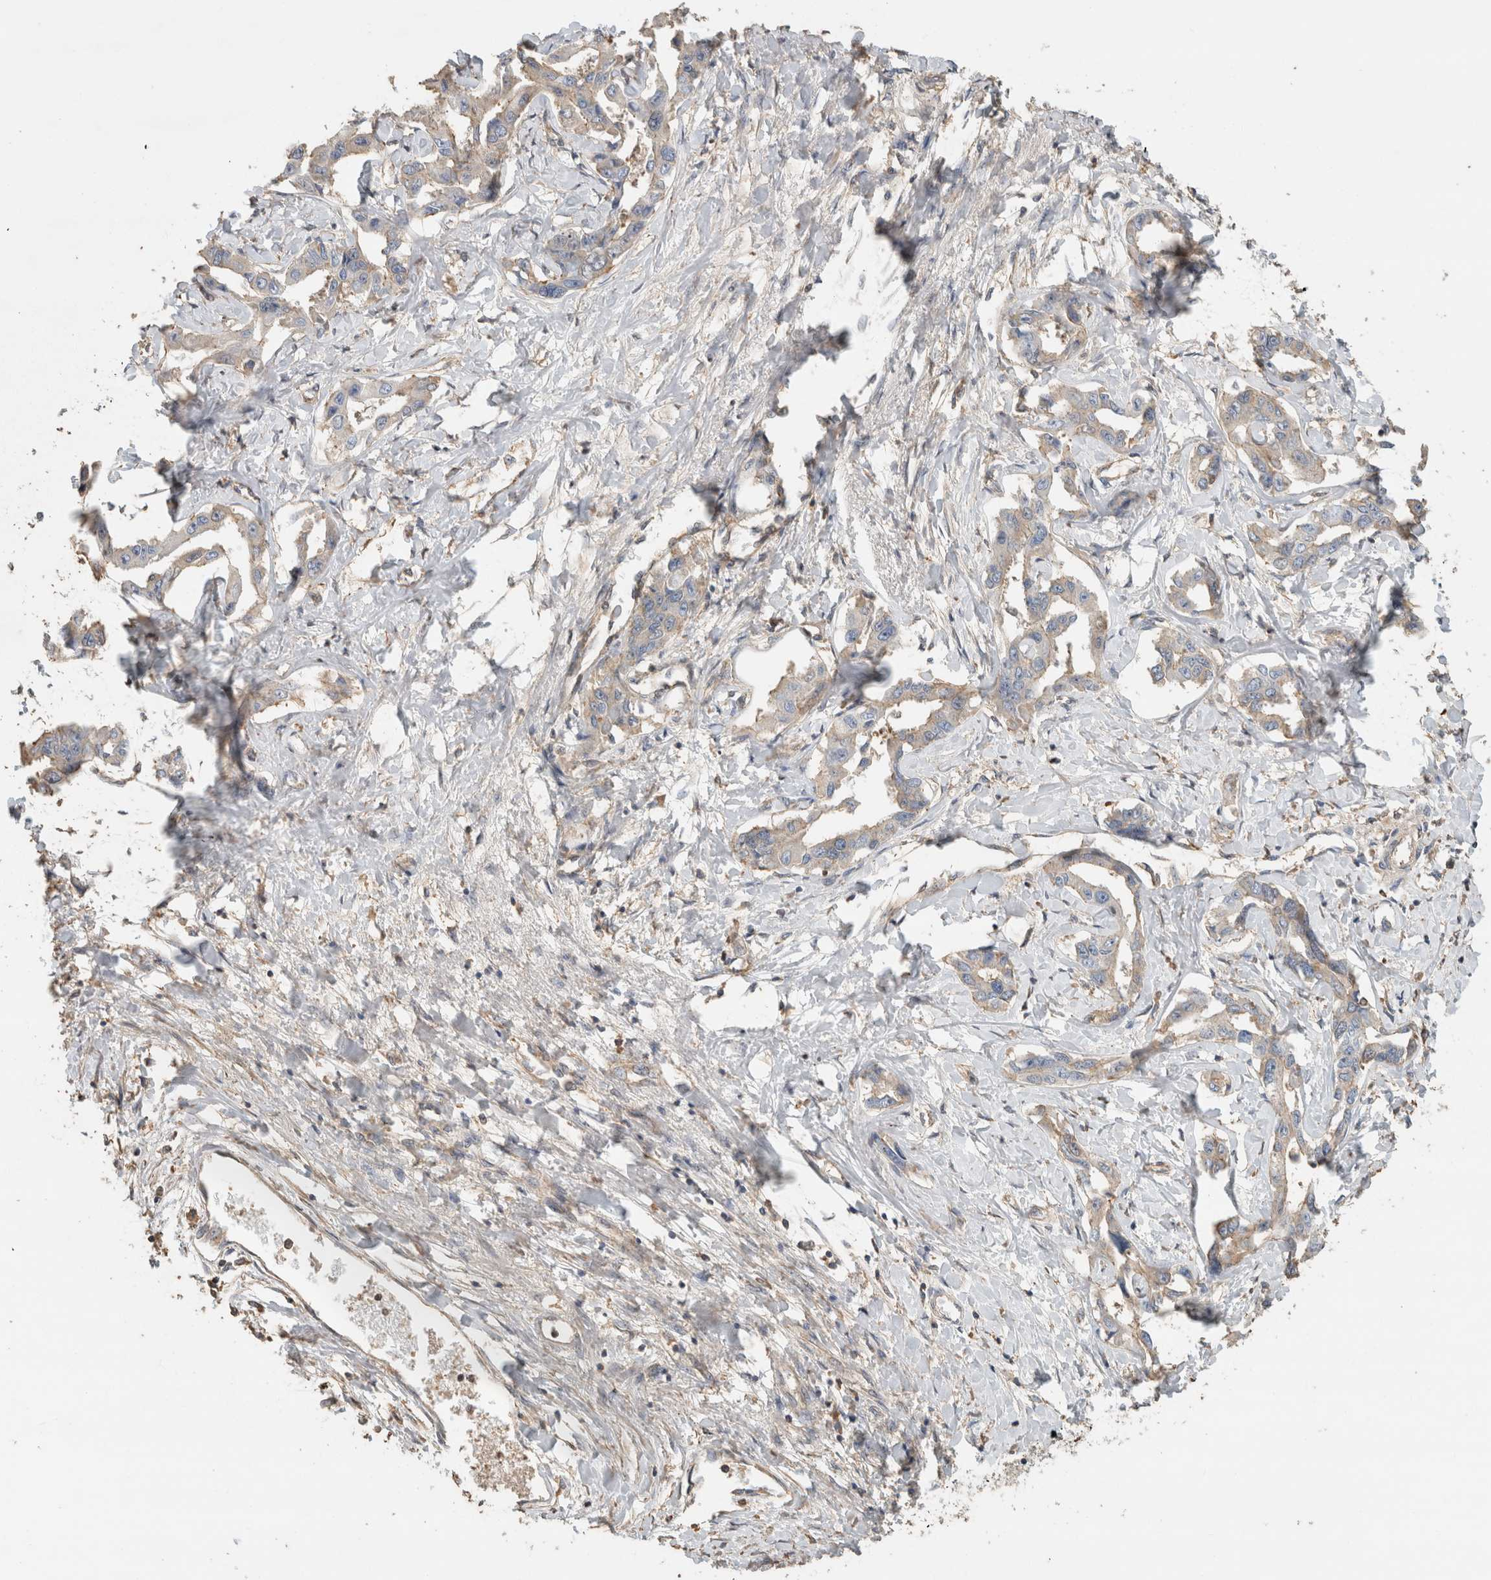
{"staining": {"intensity": "weak", "quantity": ">75%", "location": "cytoplasmic/membranous"}, "tissue": "liver cancer", "cell_type": "Tumor cells", "image_type": "cancer", "snomed": [{"axis": "morphology", "description": "Cholangiocarcinoma"}, {"axis": "topography", "description": "Liver"}], "caption": "Brown immunohistochemical staining in human liver cancer (cholangiocarcinoma) displays weak cytoplasmic/membranous staining in about >75% of tumor cells. Using DAB (brown) and hematoxylin (blue) stains, captured at high magnification using brightfield microscopy.", "gene": "EIF4G3", "patient": {"sex": "male", "age": 59}}